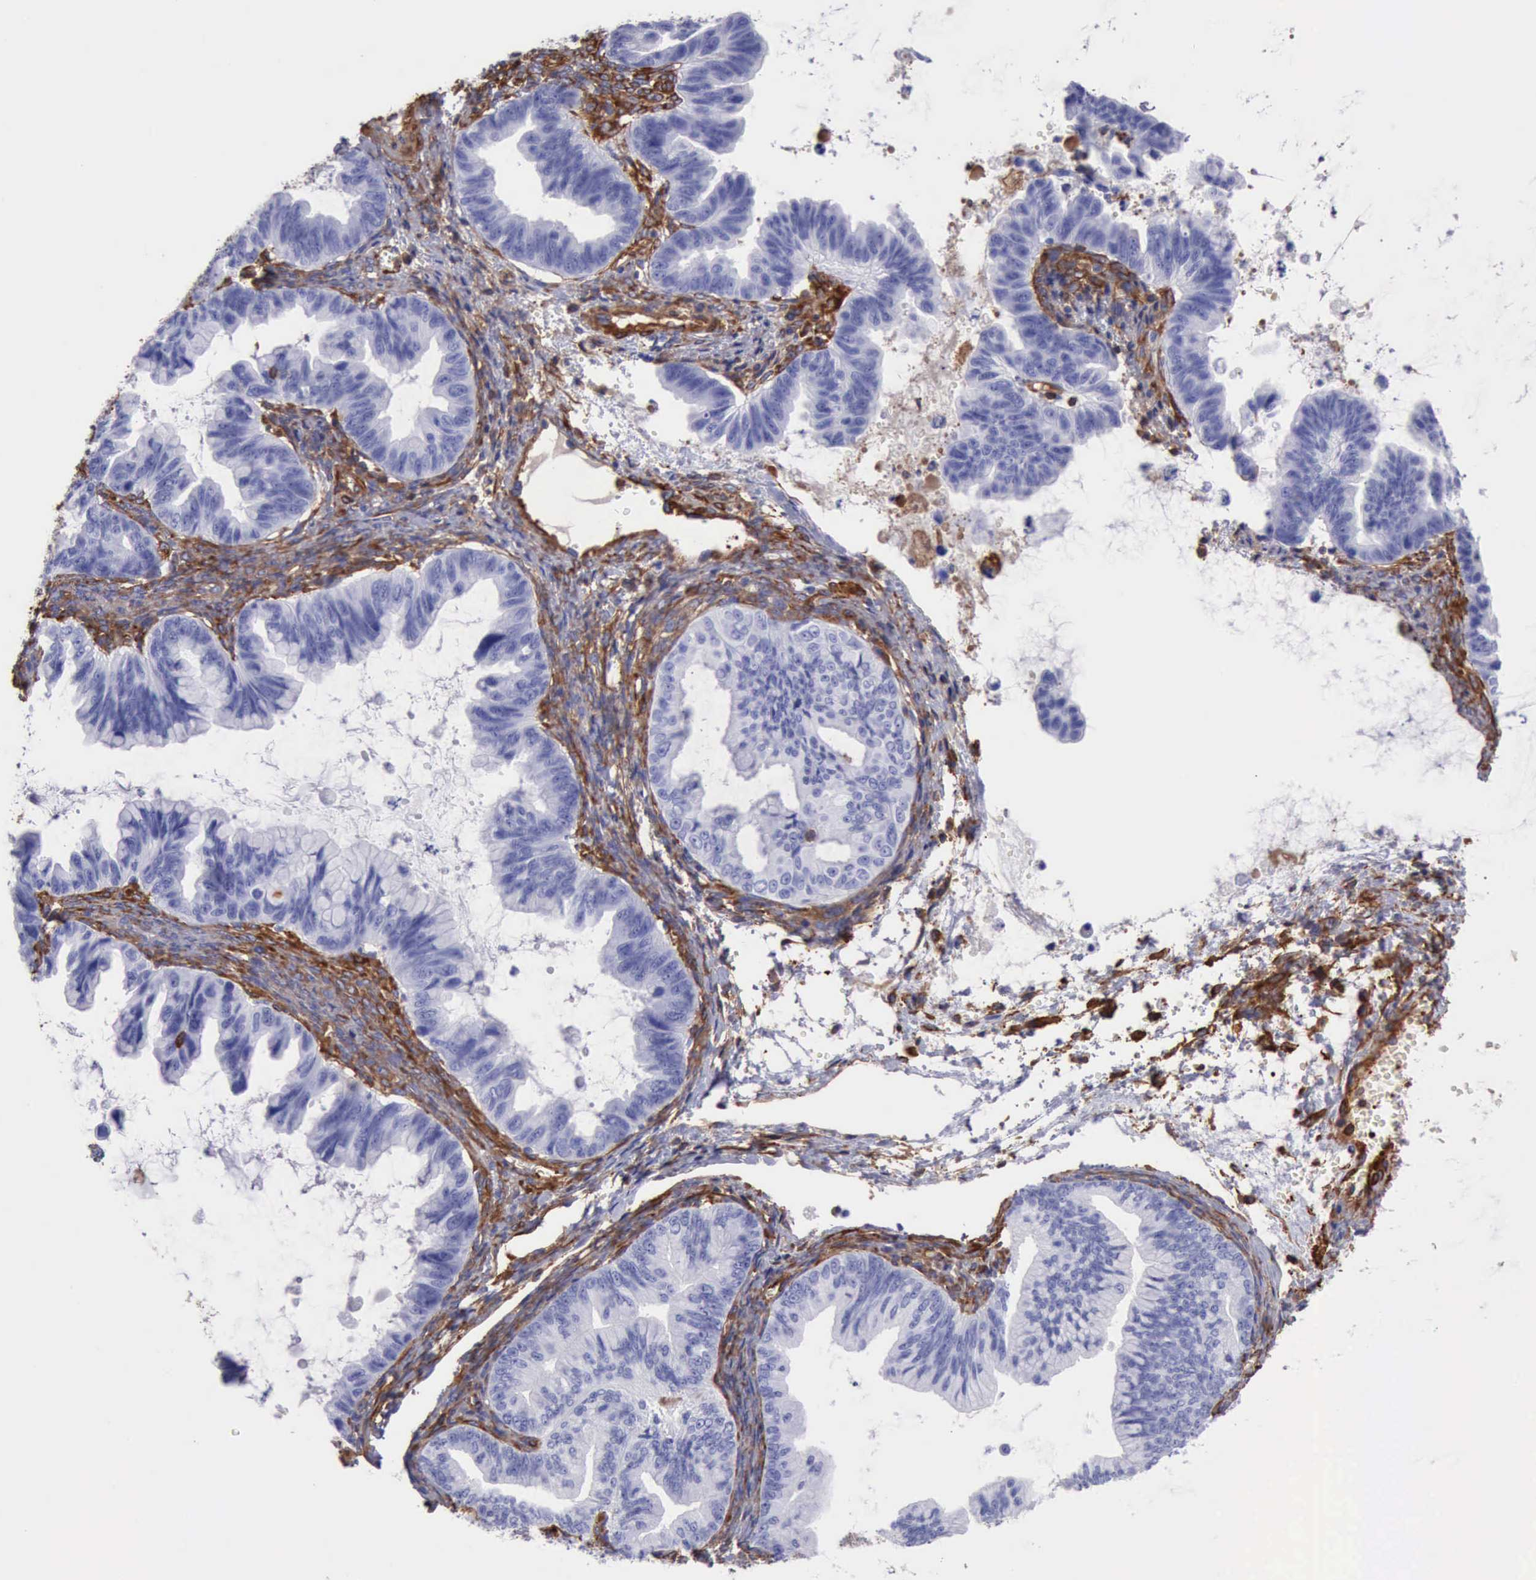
{"staining": {"intensity": "negative", "quantity": "none", "location": "none"}, "tissue": "ovarian cancer", "cell_type": "Tumor cells", "image_type": "cancer", "snomed": [{"axis": "morphology", "description": "Cystadenocarcinoma, mucinous, NOS"}, {"axis": "topography", "description": "Ovary"}], "caption": "Immunohistochemistry (IHC) of human ovarian mucinous cystadenocarcinoma shows no expression in tumor cells.", "gene": "FLNA", "patient": {"sex": "female", "age": 36}}